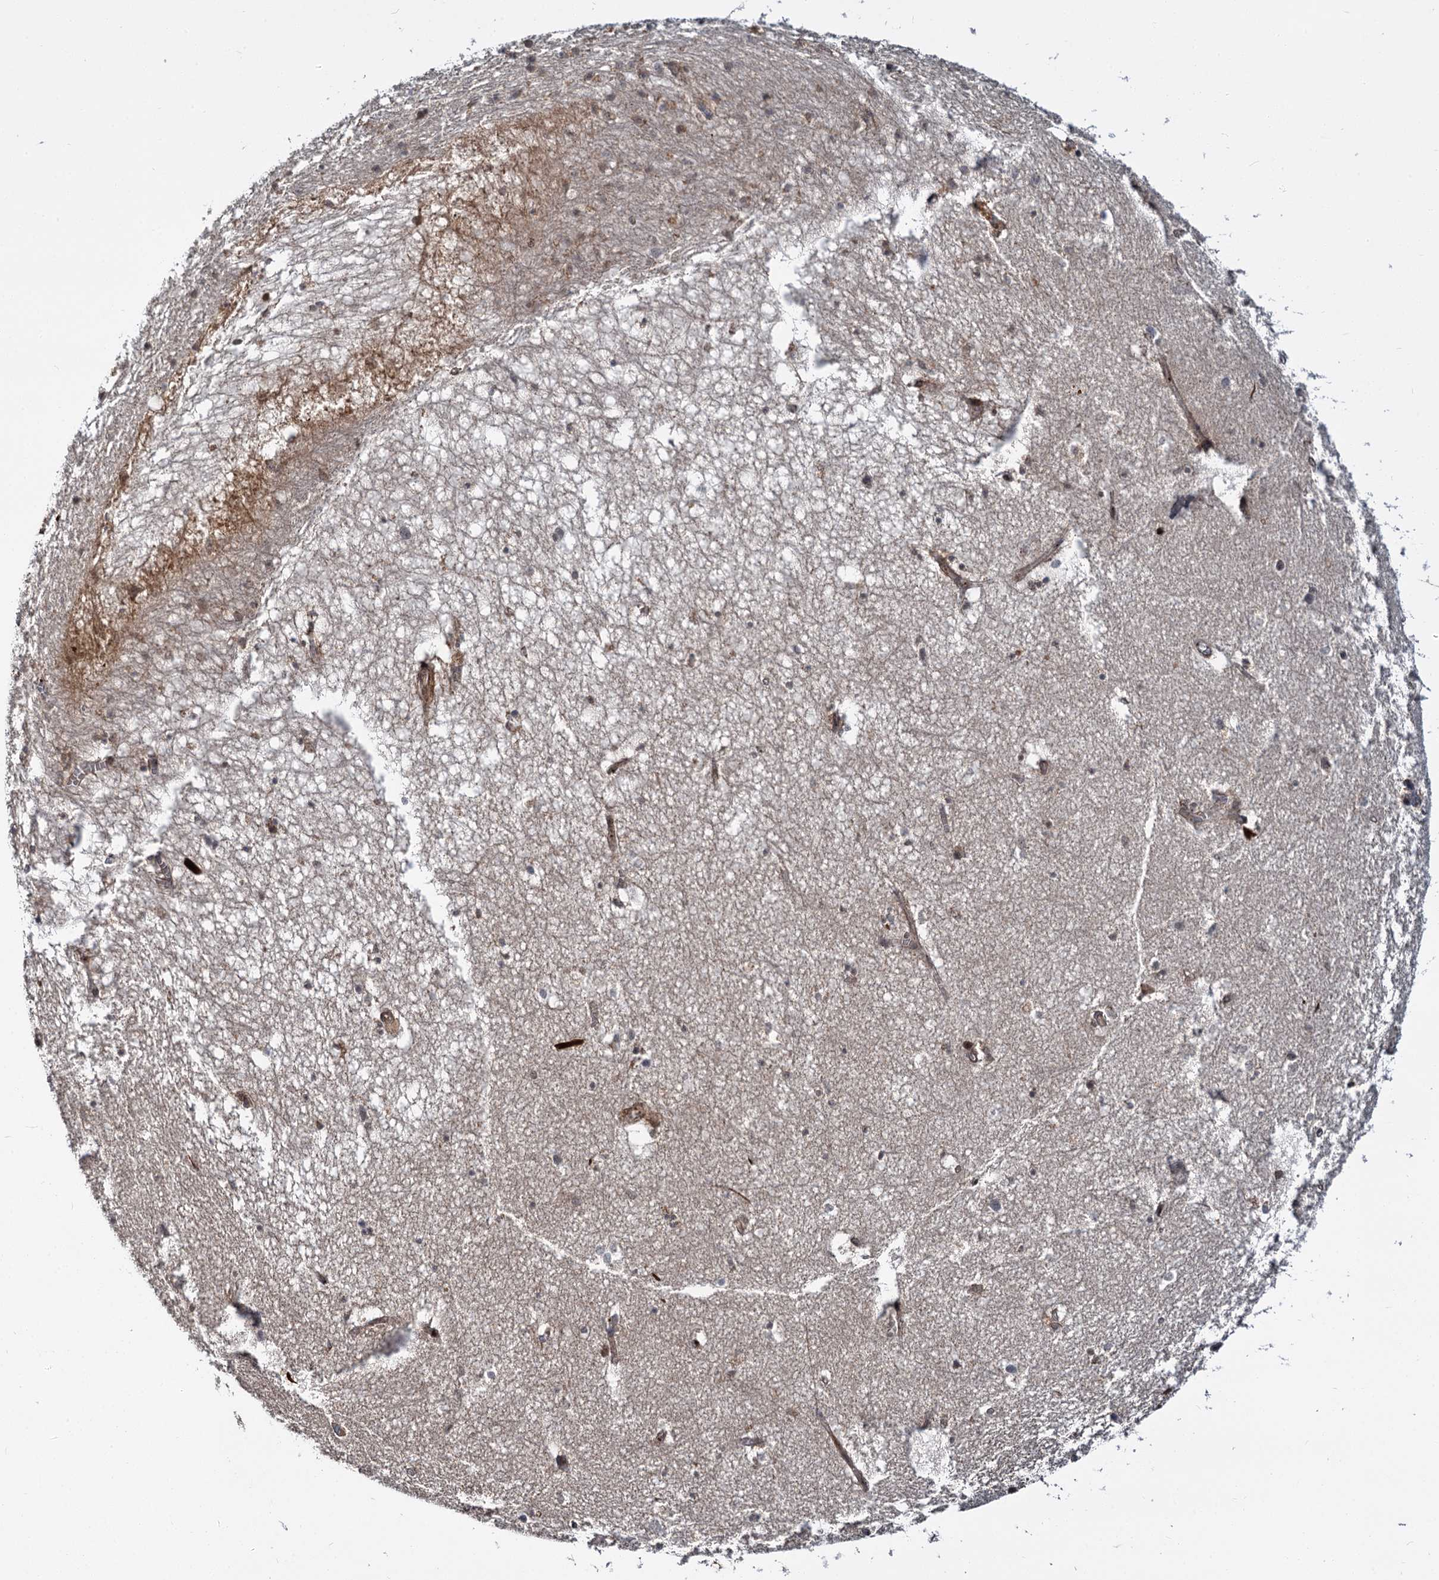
{"staining": {"intensity": "weak", "quantity": "<25%", "location": "cytoplasmic/membranous"}, "tissue": "hippocampus", "cell_type": "Glial cells", "image_type": "normal", "snomed": [{"axis": "morphology", "description": "Normal tissue, NOS"}, {"axis": "topography", "description": "Hippocampus"}], "caption": "High power microscopy micrograph of an immunohistochemistry histopathology image of unremarkable hippocampus, revealing no significant expression in glial cells. Brightfield microscopy of immunohistochemistry (IHC) stained with DAB (brown) and hematoxylin (blue), captured at high magnification.", "gene": "MBD6", "patient": {"sex": "female", "age": 64}}